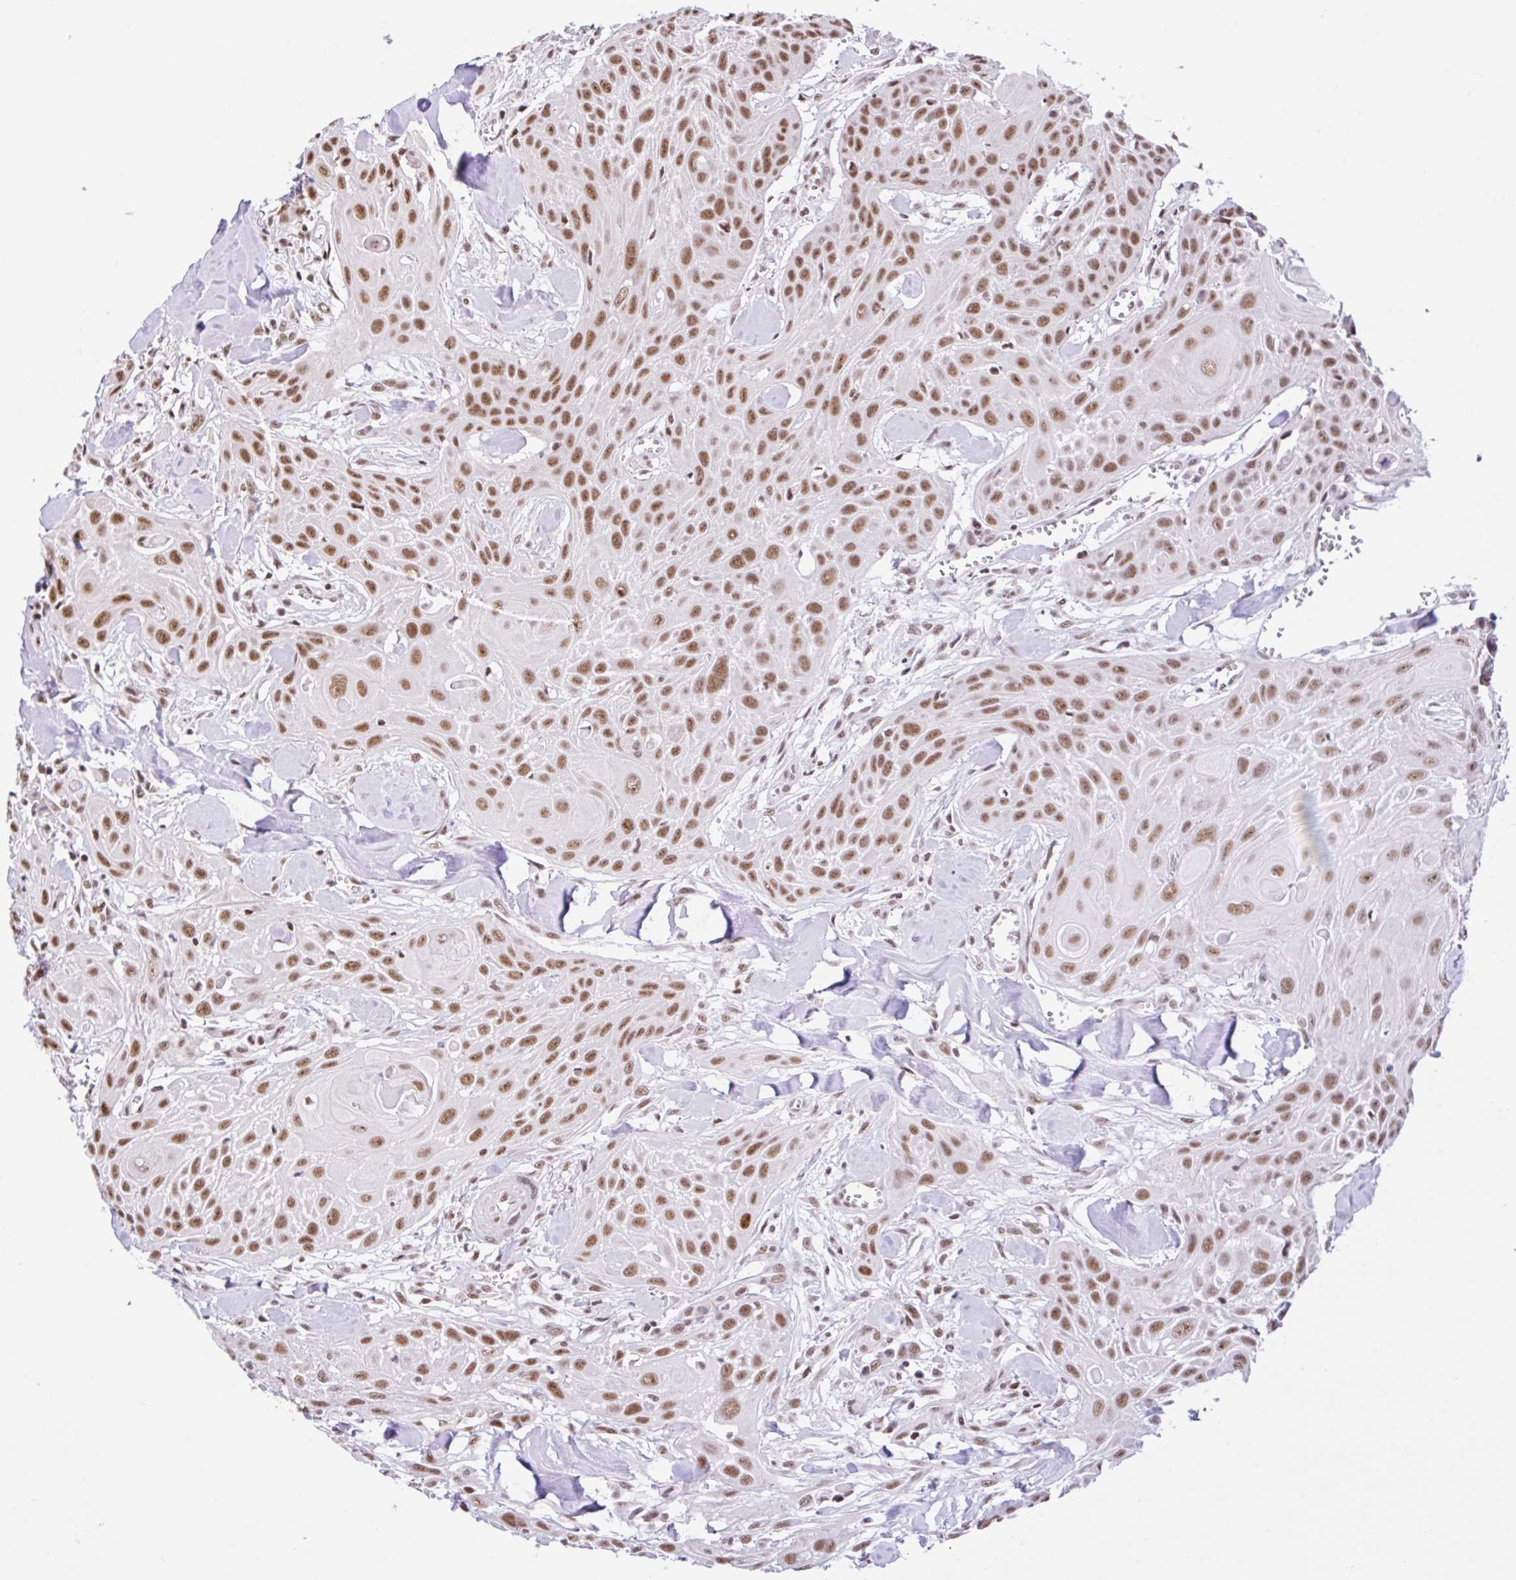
{"staining": {"intensity": "moderate", "quantity": ">75%", "location": "nuclear"}, "tissue": "head and neck cancer", "cell_type": "Tumor cells", "image_type": "cancer", "snomed": [{"axis": "morphology", "description": "Squamous cell carcinoma, NOS"}, {"axis": "topography", "description": "Lymph node"}, {"axis": "topography", "description": "Salivary gland"}, {"axis": "topography", "description": "Head-Neck"}], "caption": "The histopathology image exhibits staining of head and neck cancer, revealing moderate nuclear protein expression (brown color) within tumor cells. The staining is performed using DAB (3,3'-diaminobenzidine) brown chromogen to label protein expression. The nuclei are counter-stained blue using hematoxylin.", "gene": "CCDC12", "patient": {"sex": "female", "age": 74}}